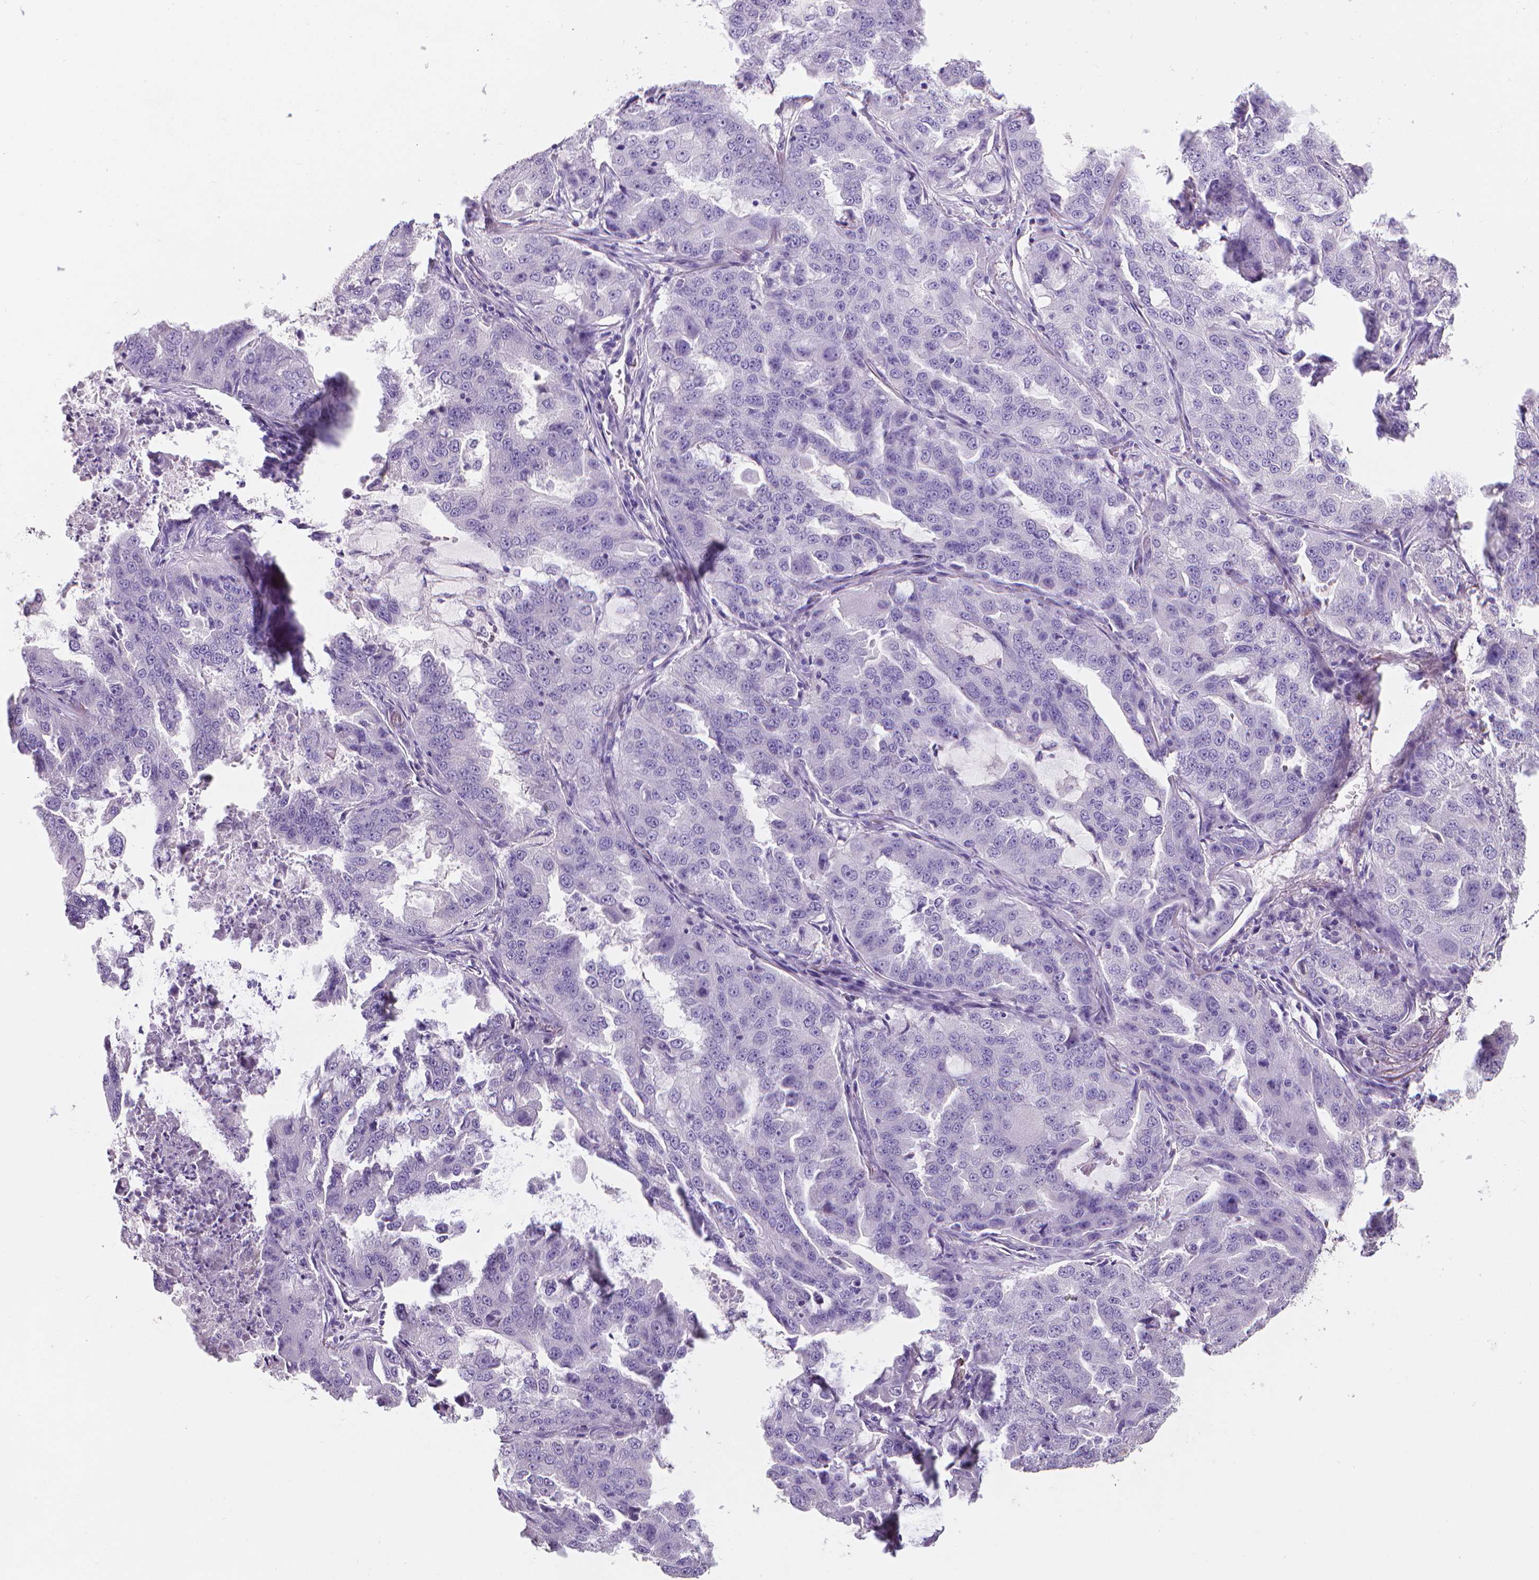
{"staining": {"intensity": "negative", "quantity": "none", "location": "none"}, "tissue": "lung cancer", "cell_type": "Tumor cells", "image_type": "cancer", "snomed": [{"axis": "morphology", "description": "Adenocarcinoma, NOS"}, {"axis": "topography", "description": "Lung"}], "caption": "There is no significant expression in tumor cells of lung adenocarcinoma.", "gene": "XPNPEP2", "patient": {"sex": "female", "age": 61}}